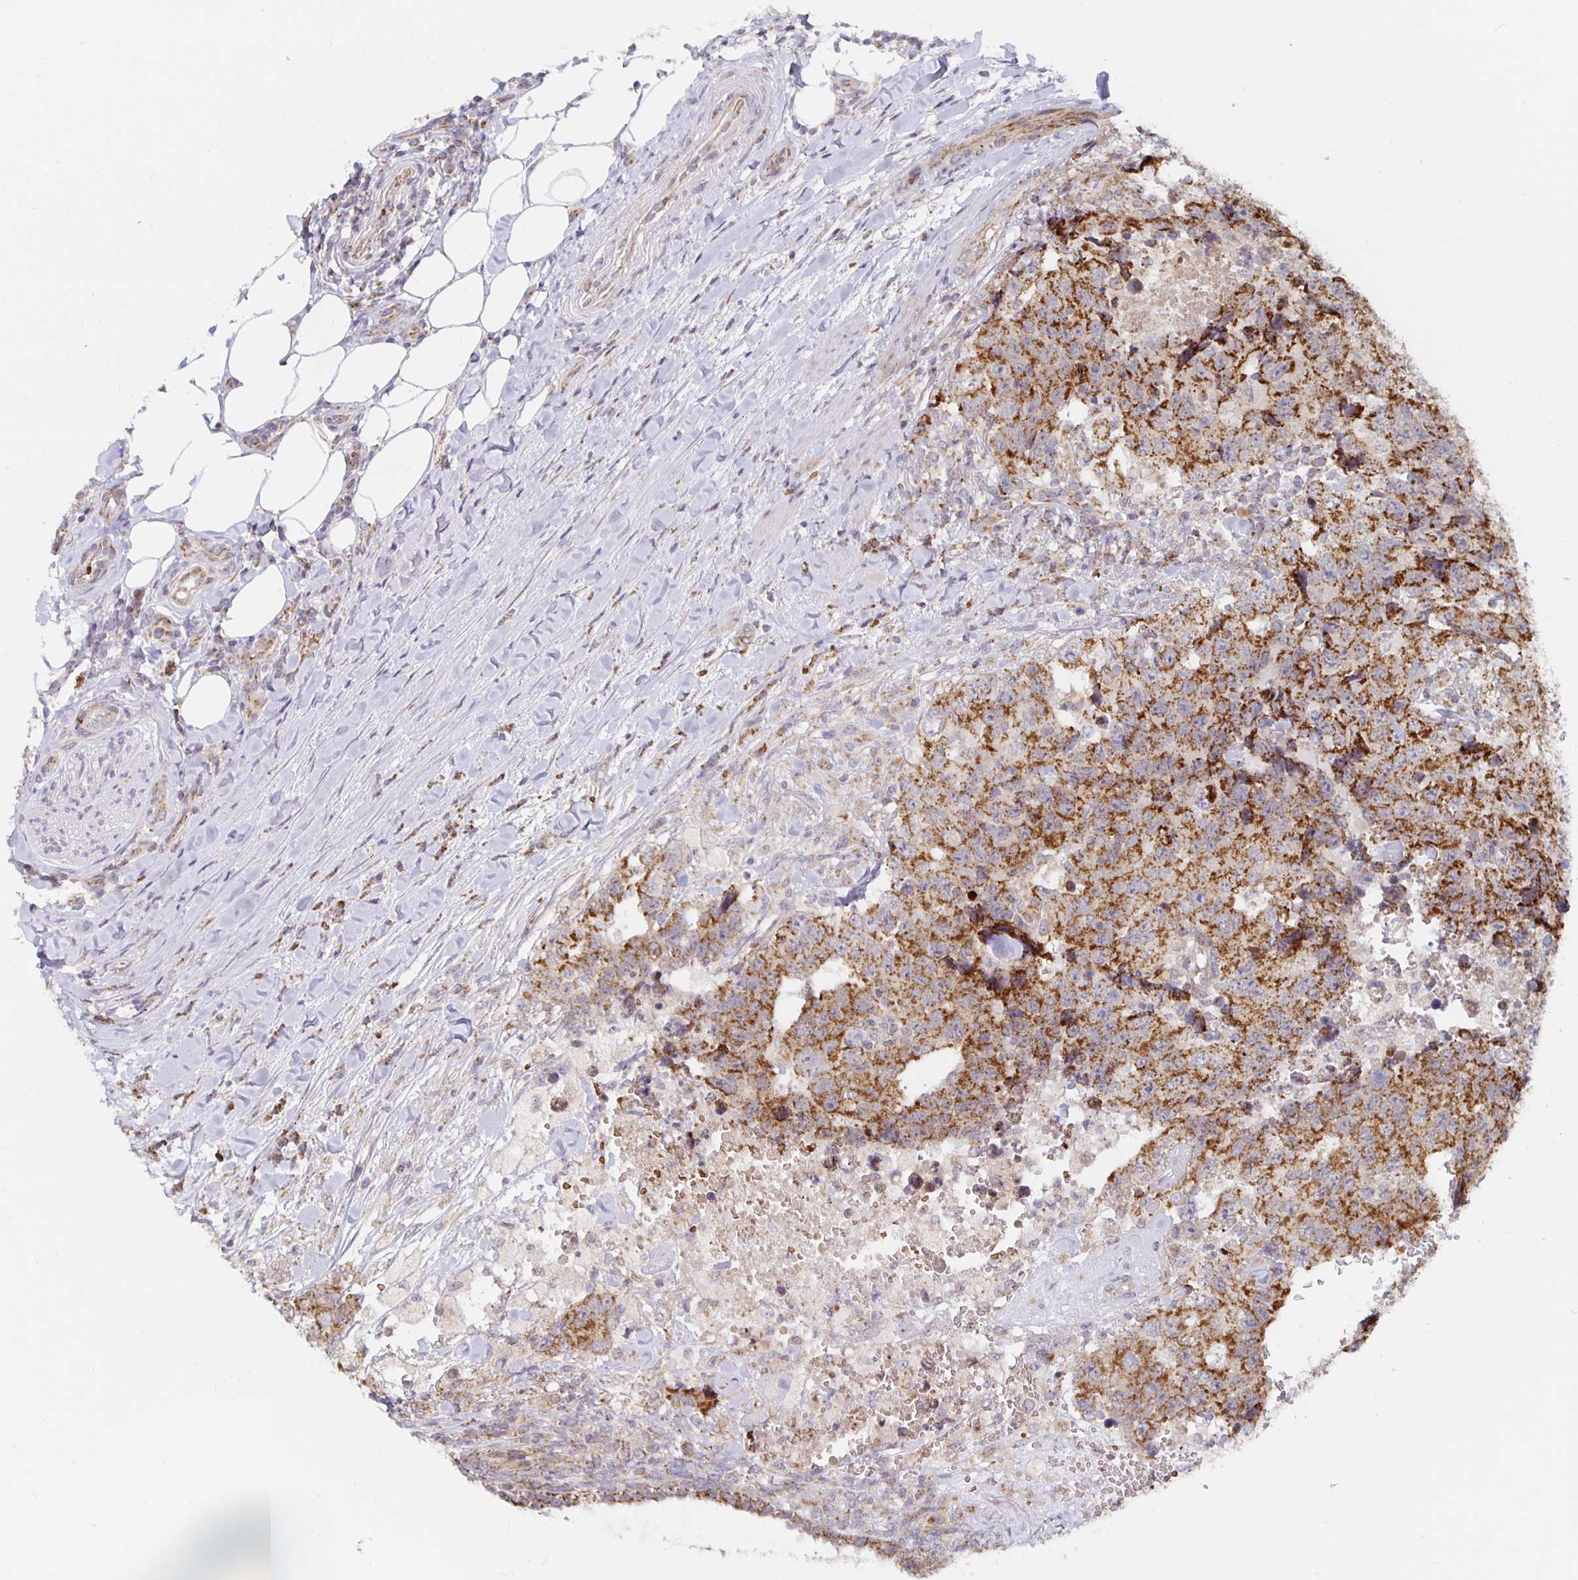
{"staining": {"intensity": "strong", "quantity": ">75%", "location": "cytoplasmic/membranous"}, "tissue": "testis cancer", "cell_type": "Tumor cells", "image_type": "cancer", "snomed": [{"axis": "morphology", "description": "Carcinoma, Embryonal, NOS"}, {"axis": "topography", "description": "Testis"}], "caption": "Human embryonal carcinoma (testis) stained with a brown dye exhibits strong cytoplasmic/membranous positive positivity in approximately >75% of tumor cells.", "gene": "MRPL28", "patient": {"sex": "male", "age": 24}}